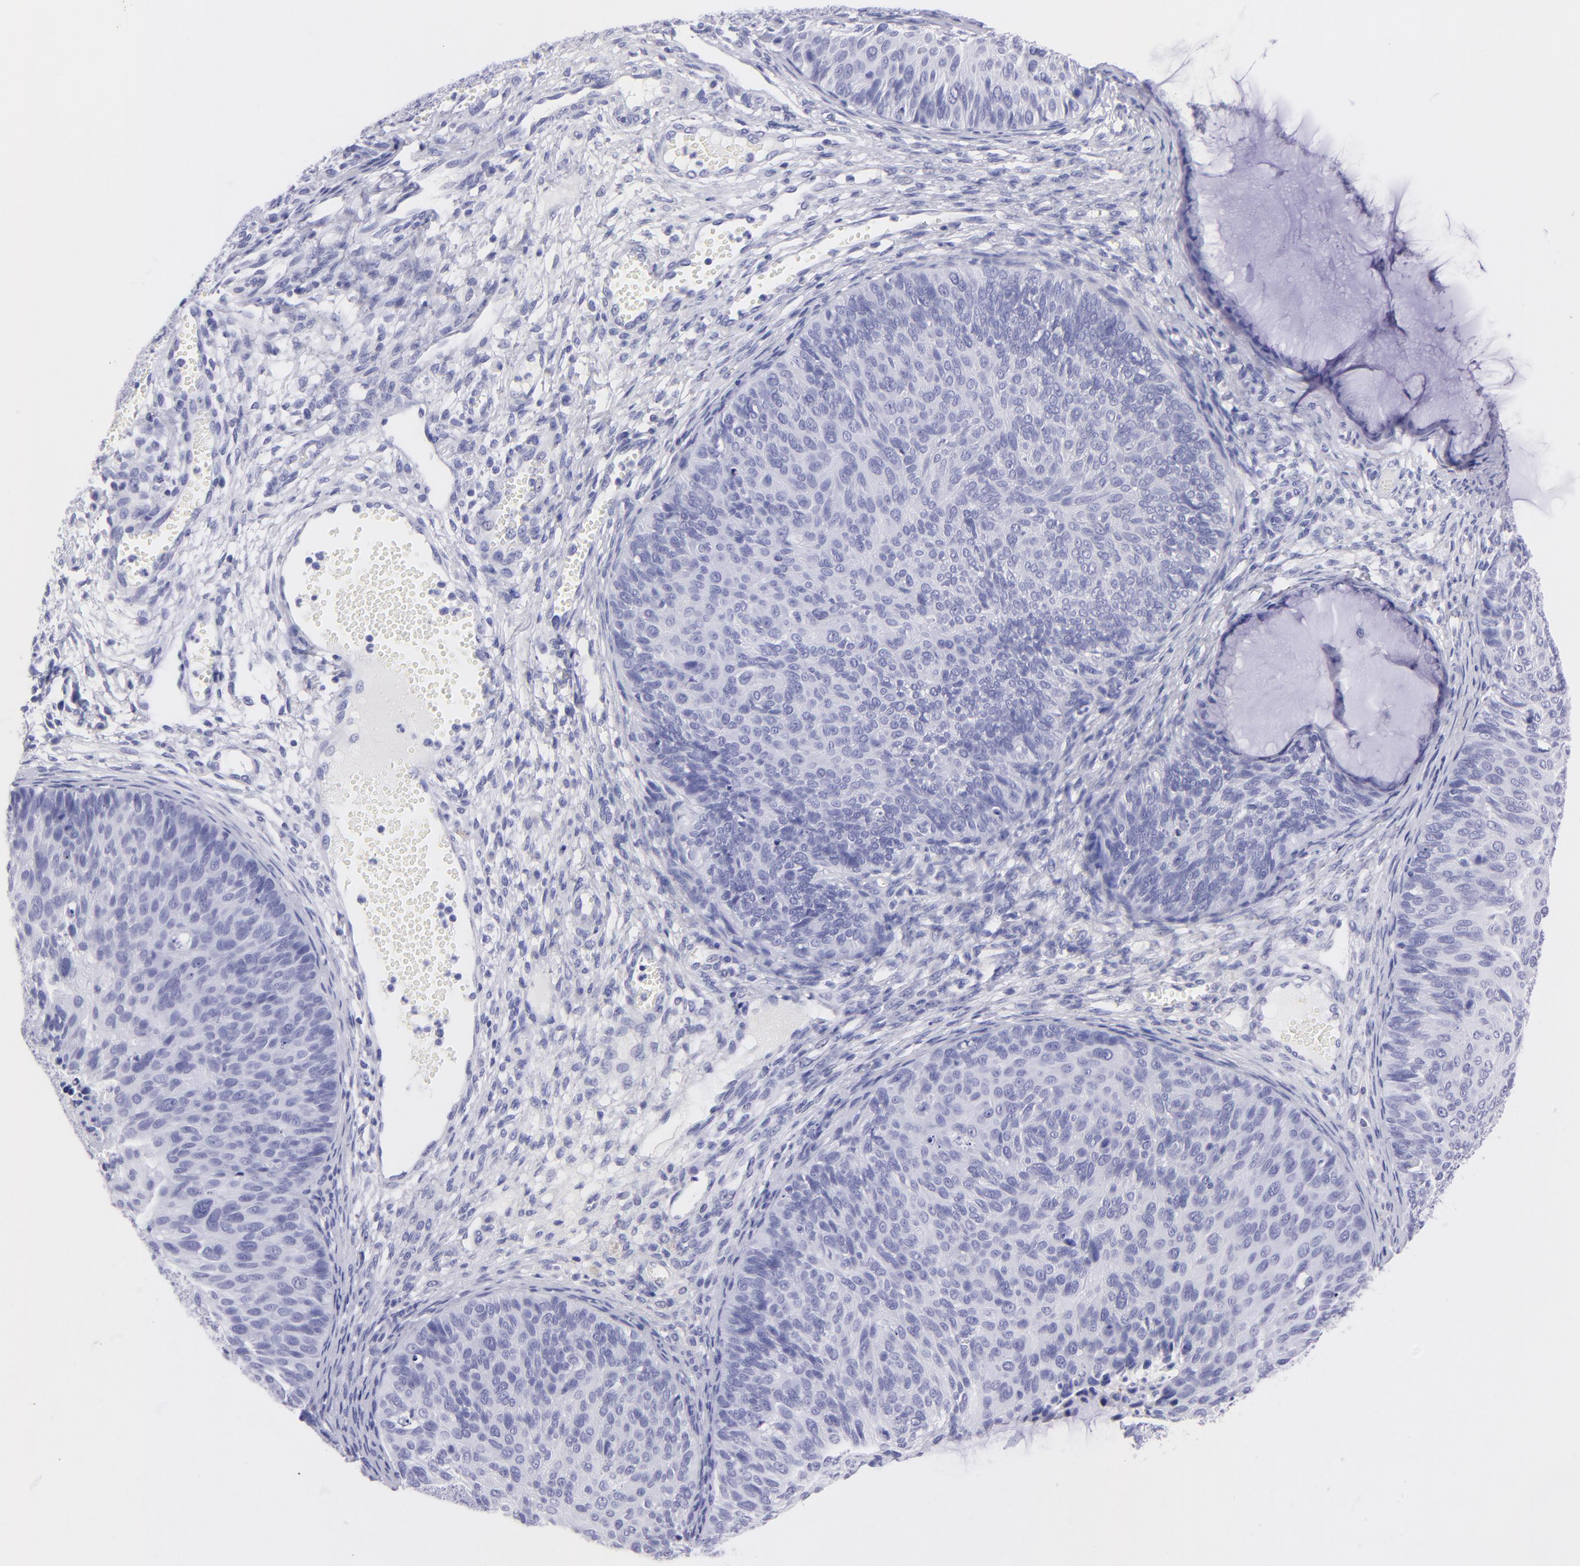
{"staining": {"intensity": "negative", "quantity": "none", "location": "none"}, "tissue": "cervical cancer", "cell_type": "Tumor cells", "image_type": "cancer", "snomed": [{"axis": "morphology", "description": "Squamous cell carcinoma, NOS"}, {"axis": "topography", "description": "Cervix"}], "caption": "Tumor cells are negative for brown protein staining in cervical cancer (squamous cell carcinoma).", "gene": "CNP", "patient": {"sex": "female", "age": 36}}